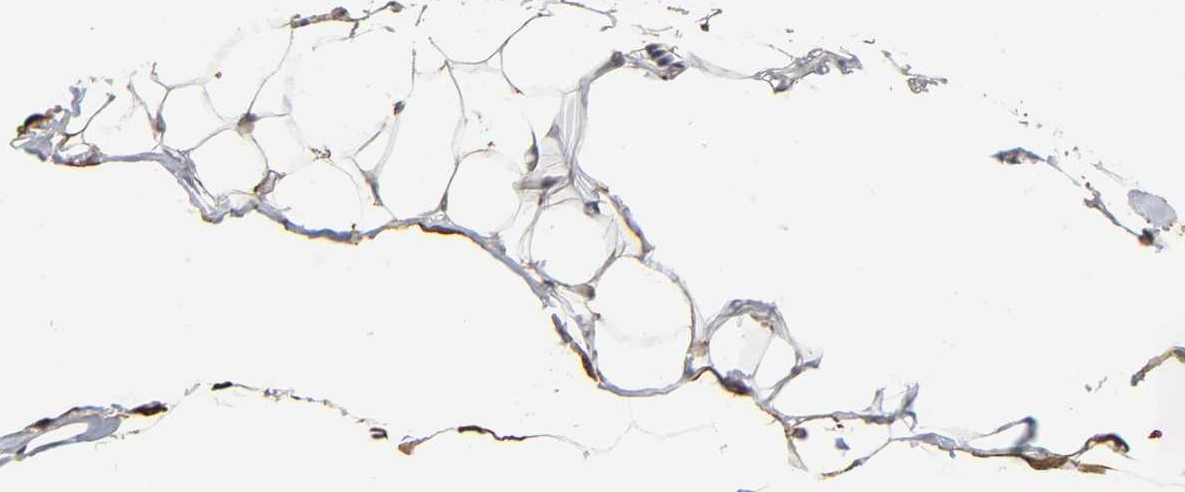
{"staining": {"intensity": "moderate", "quantity": ">75%", "location": "cytoplasmic/membranous"}, "tissue": "adipose tissue", "cell_type": "Adipocytes", "image_type": "normal", "snomed": [{"axis": "morphology", "description": "Normal tissue, NOS"}, {"axis": "topography", "description": "Soft tissue"}], "caption": "Moderate cytoplasmic/membranous positivity for a protein is present in approximately >75% of adipocytes of benign adipose tissue using immunohistochemistry (IHC).", "gene": "AHNAK2", "patient": {"sex": "male", "age": 26}}